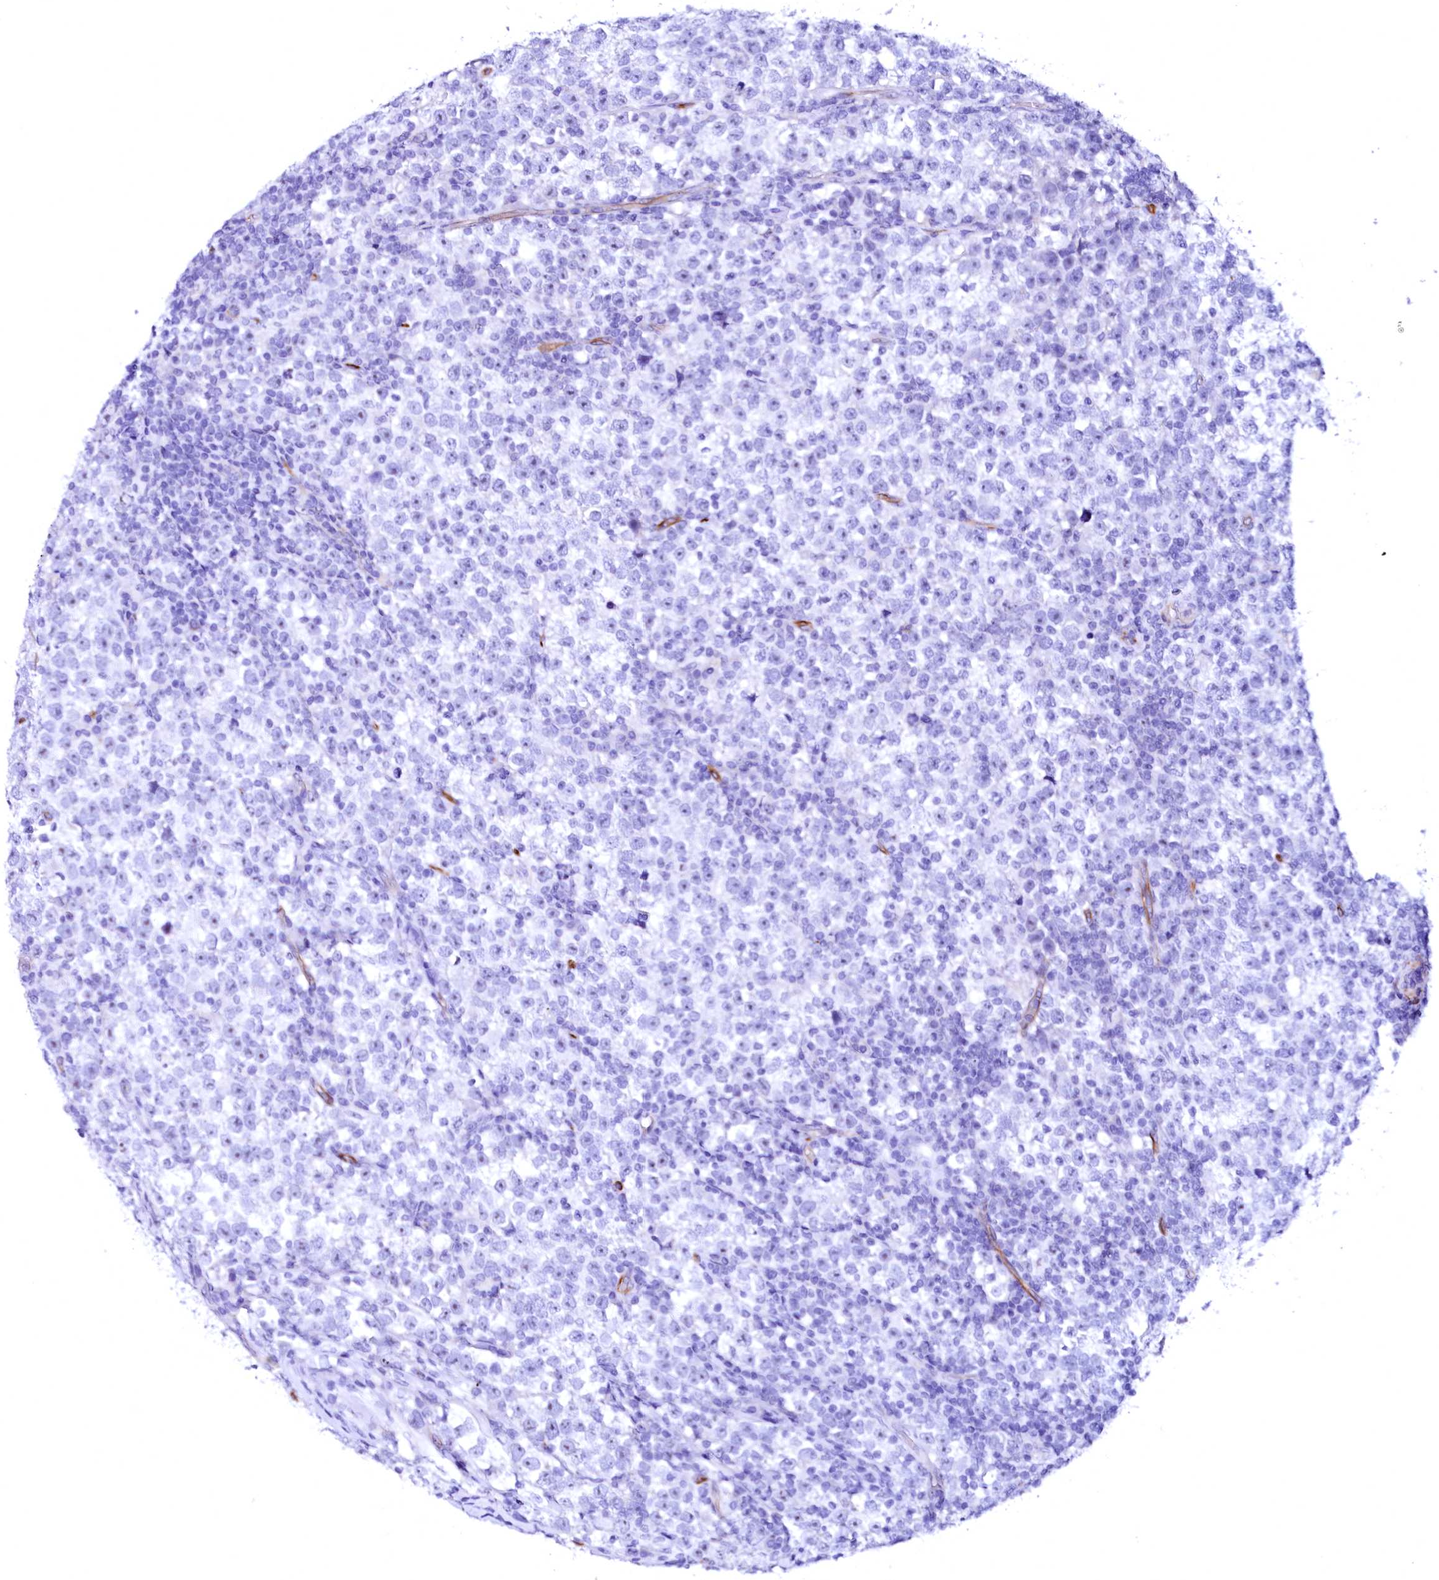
{"staining": {"intensity": "negative", "quantity": "none", "location": "none"}, "tissue": "testis cancer", "cell_type": "Tumor cells", "image_type": "cancer", "snomed": [{"axis": "morphology", "description": "Normal tissue, NOS"}, {"axis": "morphology", "description": "Seminoma, NOS"}, {"axis": "topography", "description": "Testis"}], "caption": "A micrograph of human testis cancer (seminoma) is negative for staining in tumor cells.", "gene": "SFR1", "patient": {"sex": "male", "age": 43}}